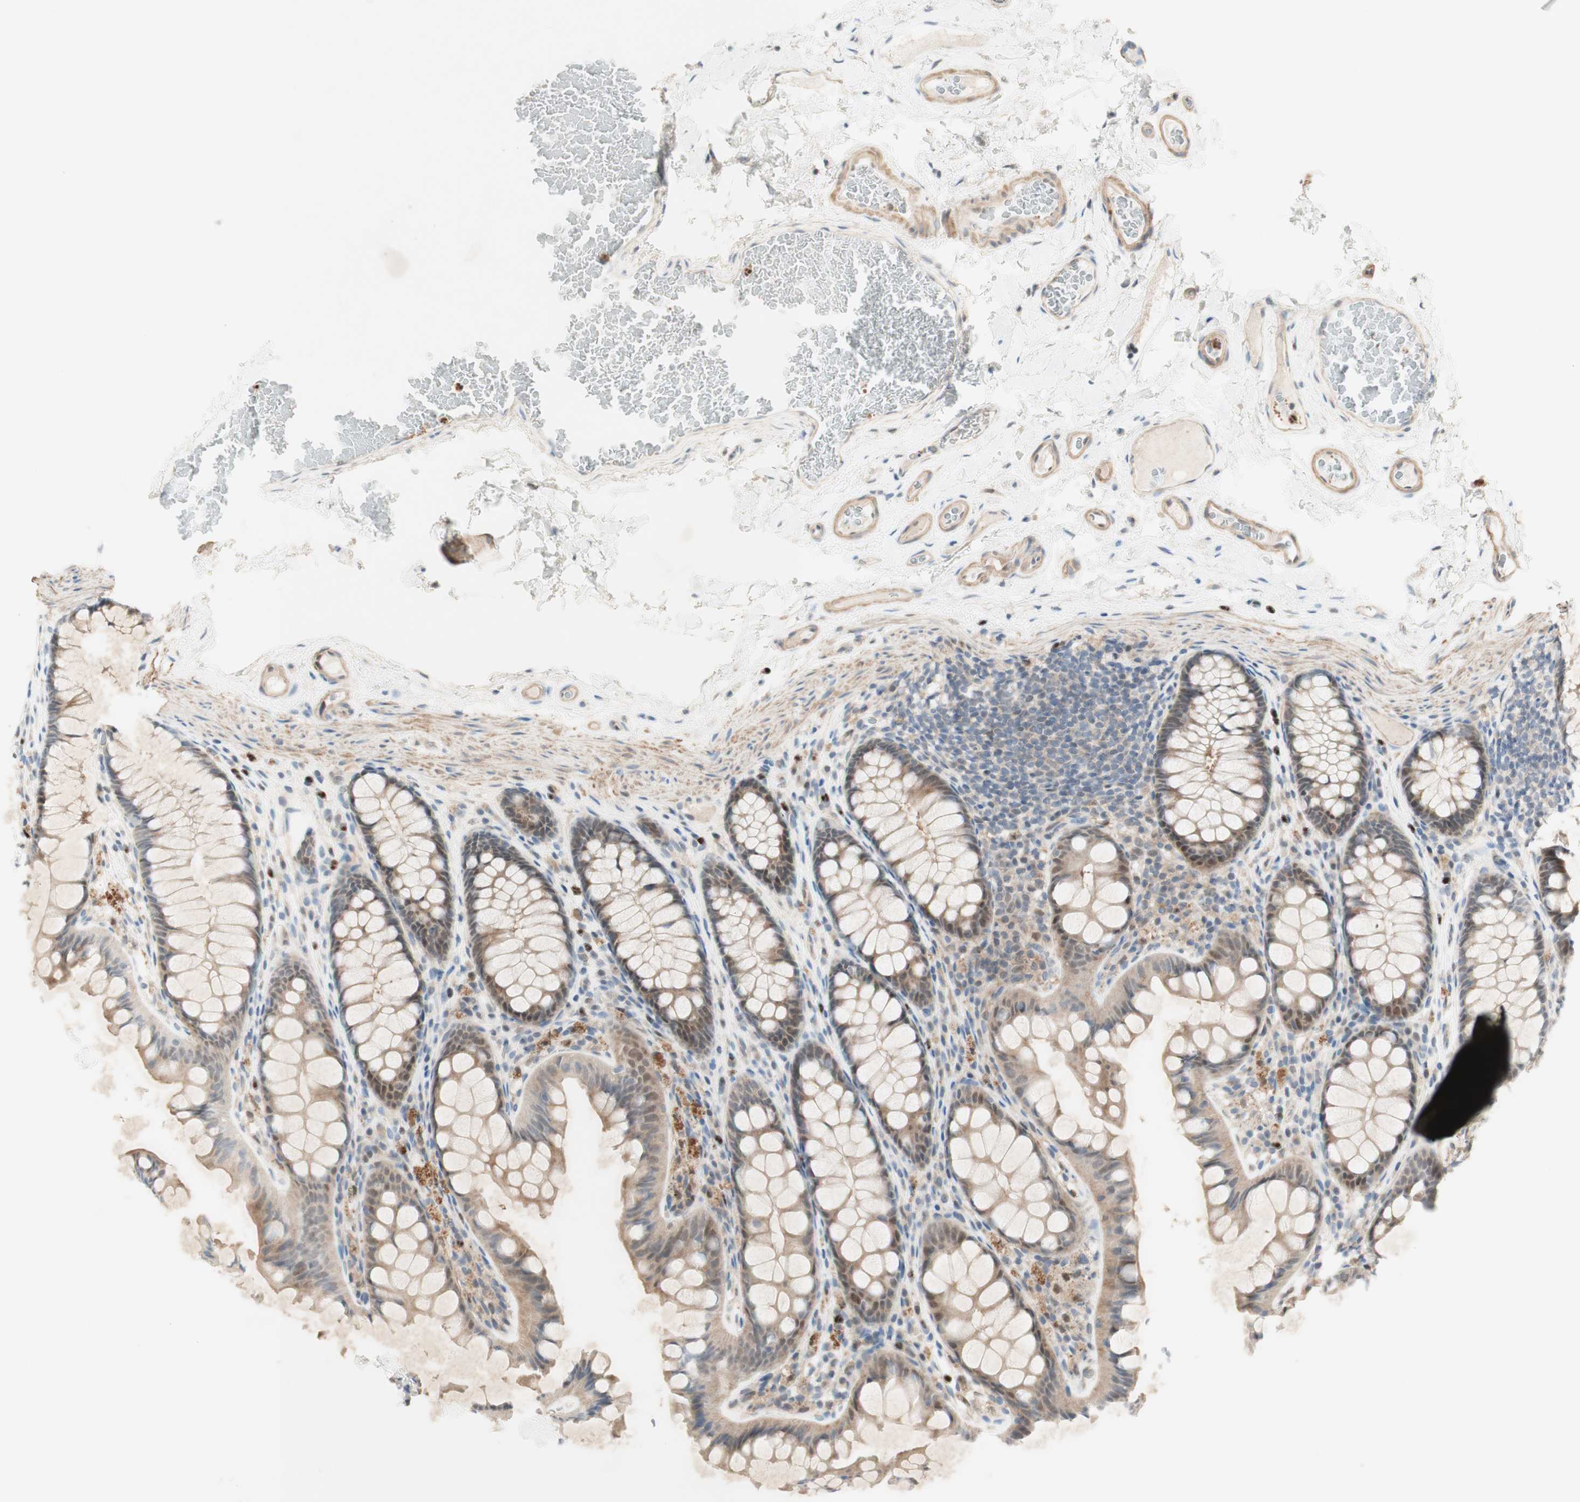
{"staining": {"intensity": "weak", "quantity": ">75%", "location": "cytoplasmic/membranous"}, "tissue": "colon", "cell_type": "Endothelial cells", "image_type": "normal", "snomed": [{"axis": "morphology", "description": "Normal tissue, NOS"}, {"axis": "topography", "description": "Colon"}], "caption": "Immunohistochemistry micrograph of normal colon: human colon stained using IHC reveals low levels of weak protein expression localized specifically in the cytoplasmic/membranous of endothelial cells, appearing as a cytoplasmic/membranous brown color.", "gene": "RFNG", "patient": {"sex": "female", "age": 55}}